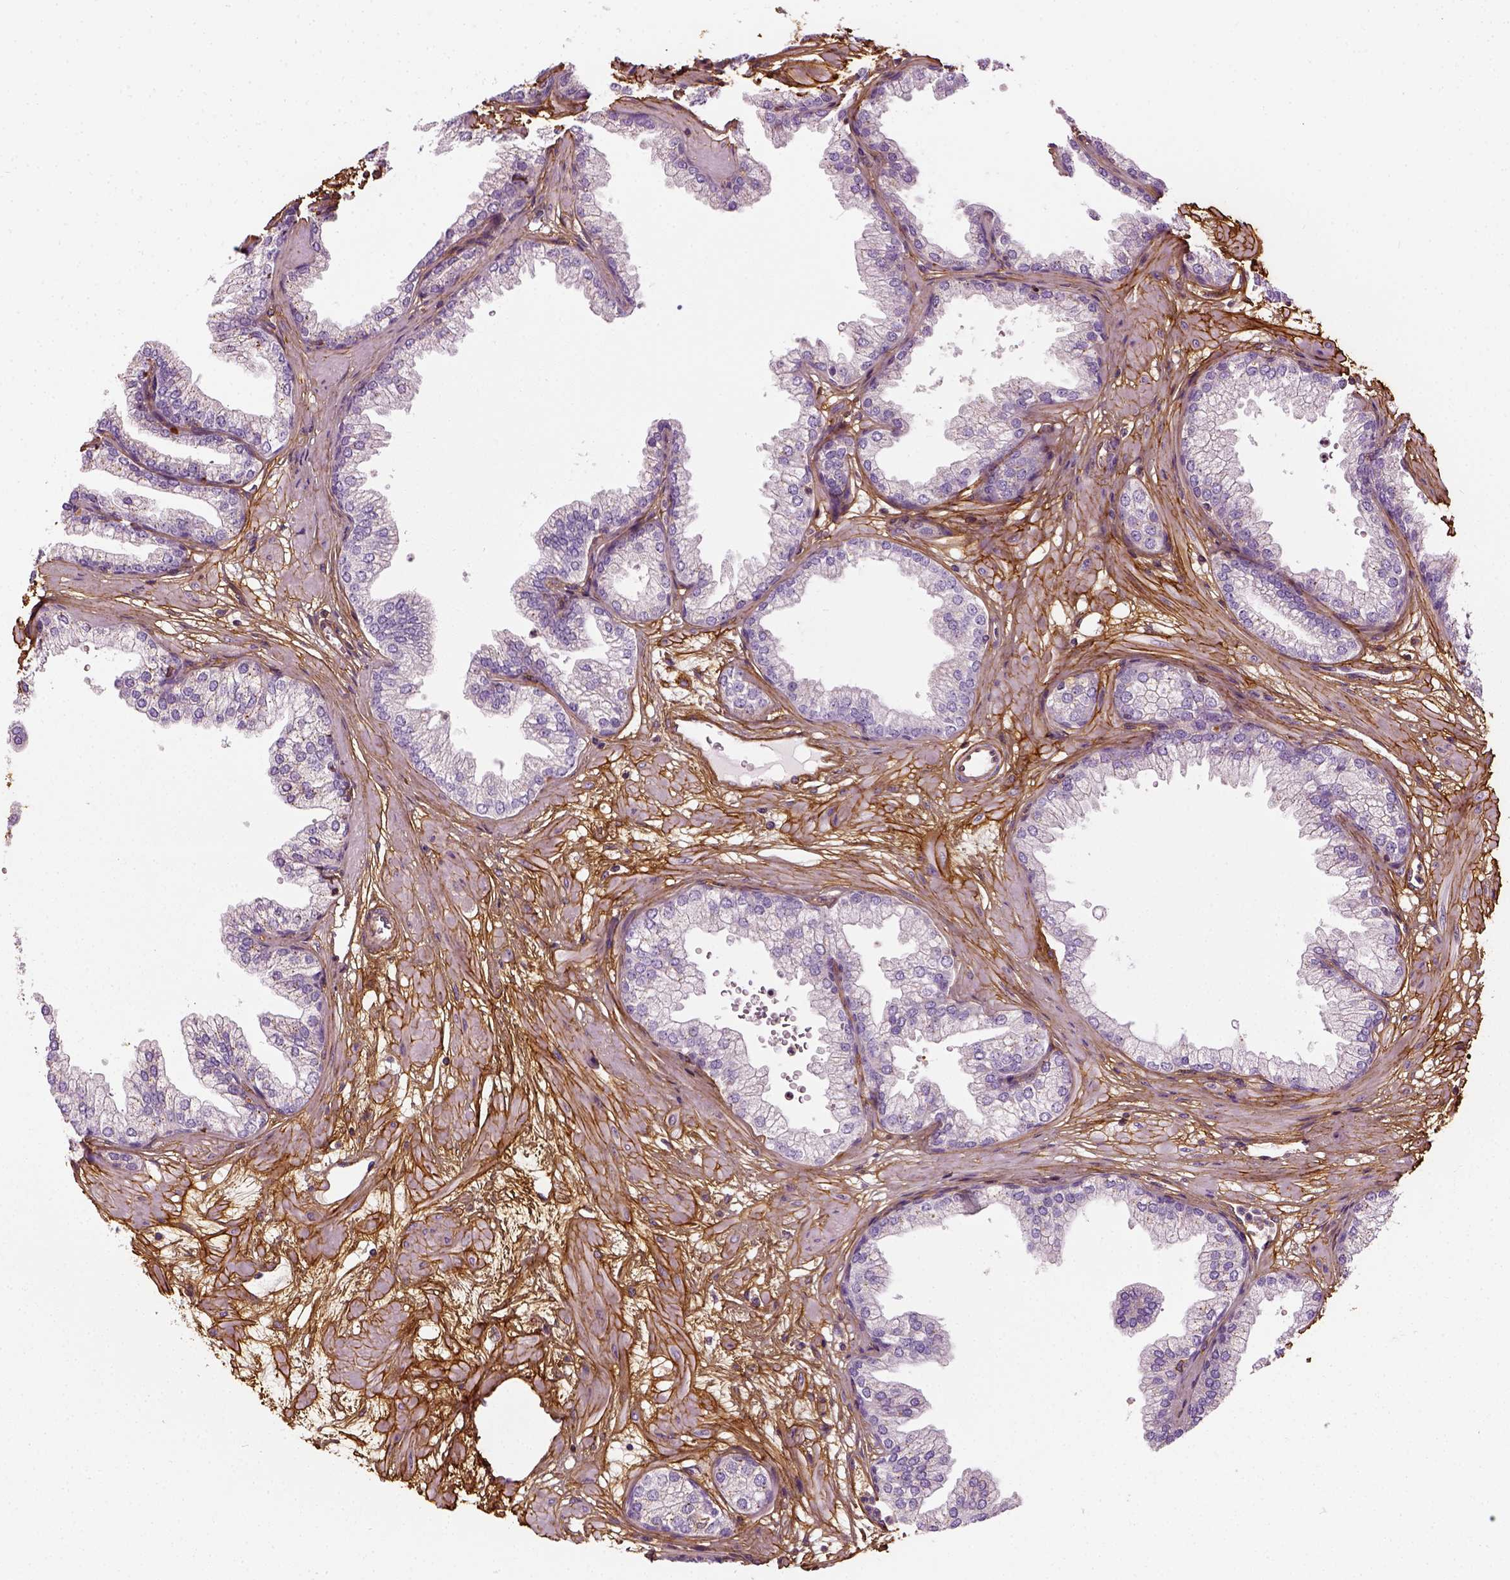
{"staining": {"intensity": "negative", "quantity": "none", "location": "none"}, "tissue": "prostate", "cell_type": "Glandular cells", "image_type": "normal", "snomed": [{"axis": "morphology", "description": "Normal tissue, NOS"}, {"axis": "topography", "description": "Prostate"}], "caption": "Glandular cells are negative for brown protein staining in unremarkable prostate. (DAB immunohistochemistry (IHC) visualized using brightfield microscopy, high magnification).", "gene": "COL6A2", "patient": {"sex": "male", "age": 37}}